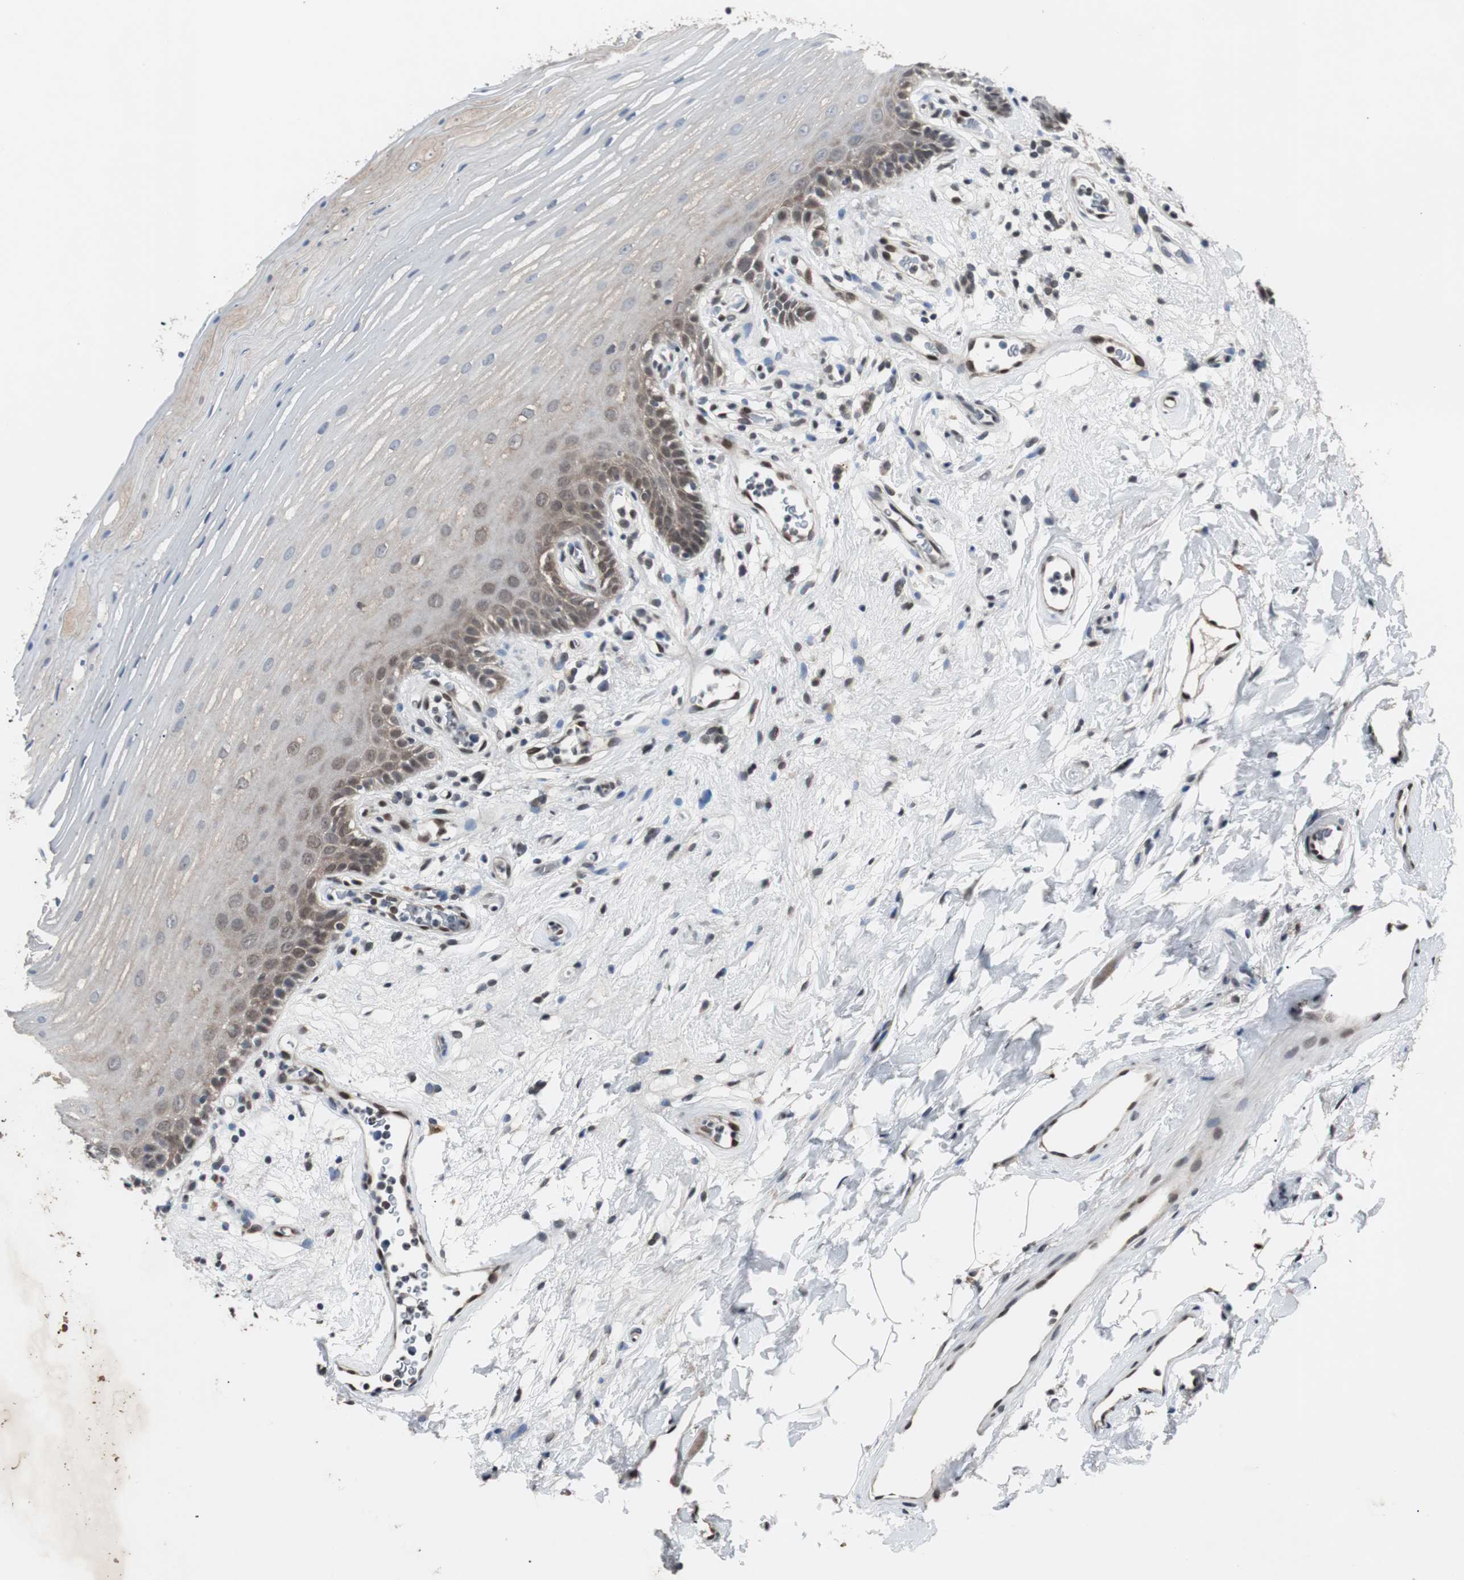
{"staining": {"intensity": "weak", "quantity": "25%-75%", "location": "cytoplasmic/membranous,nuclear"}, "tissue": "oral mucosa", "cell_type": "Squamous epithelial cells", "image_type": "normal", "snomed": [{"axis": "morphology", "description": "Normal tissue, NOS"}, {"axis": "morphology", "description": "Squamous cell carcinoma, NOS"}, {"axis": "topography", "description": "Skeletal muscle"}, {"axis": "topography", "description": "Oral tissue"}], "caption": "This histopathology image reveals IHC staining of normal human oral mucosa, with low weak cytoplasmic/membranous,nuclear expression in approximately 25%-75% of squamous epithelial cells.", "gene": "SMAD1", "patient": {"sex": "male", "age": 71}}